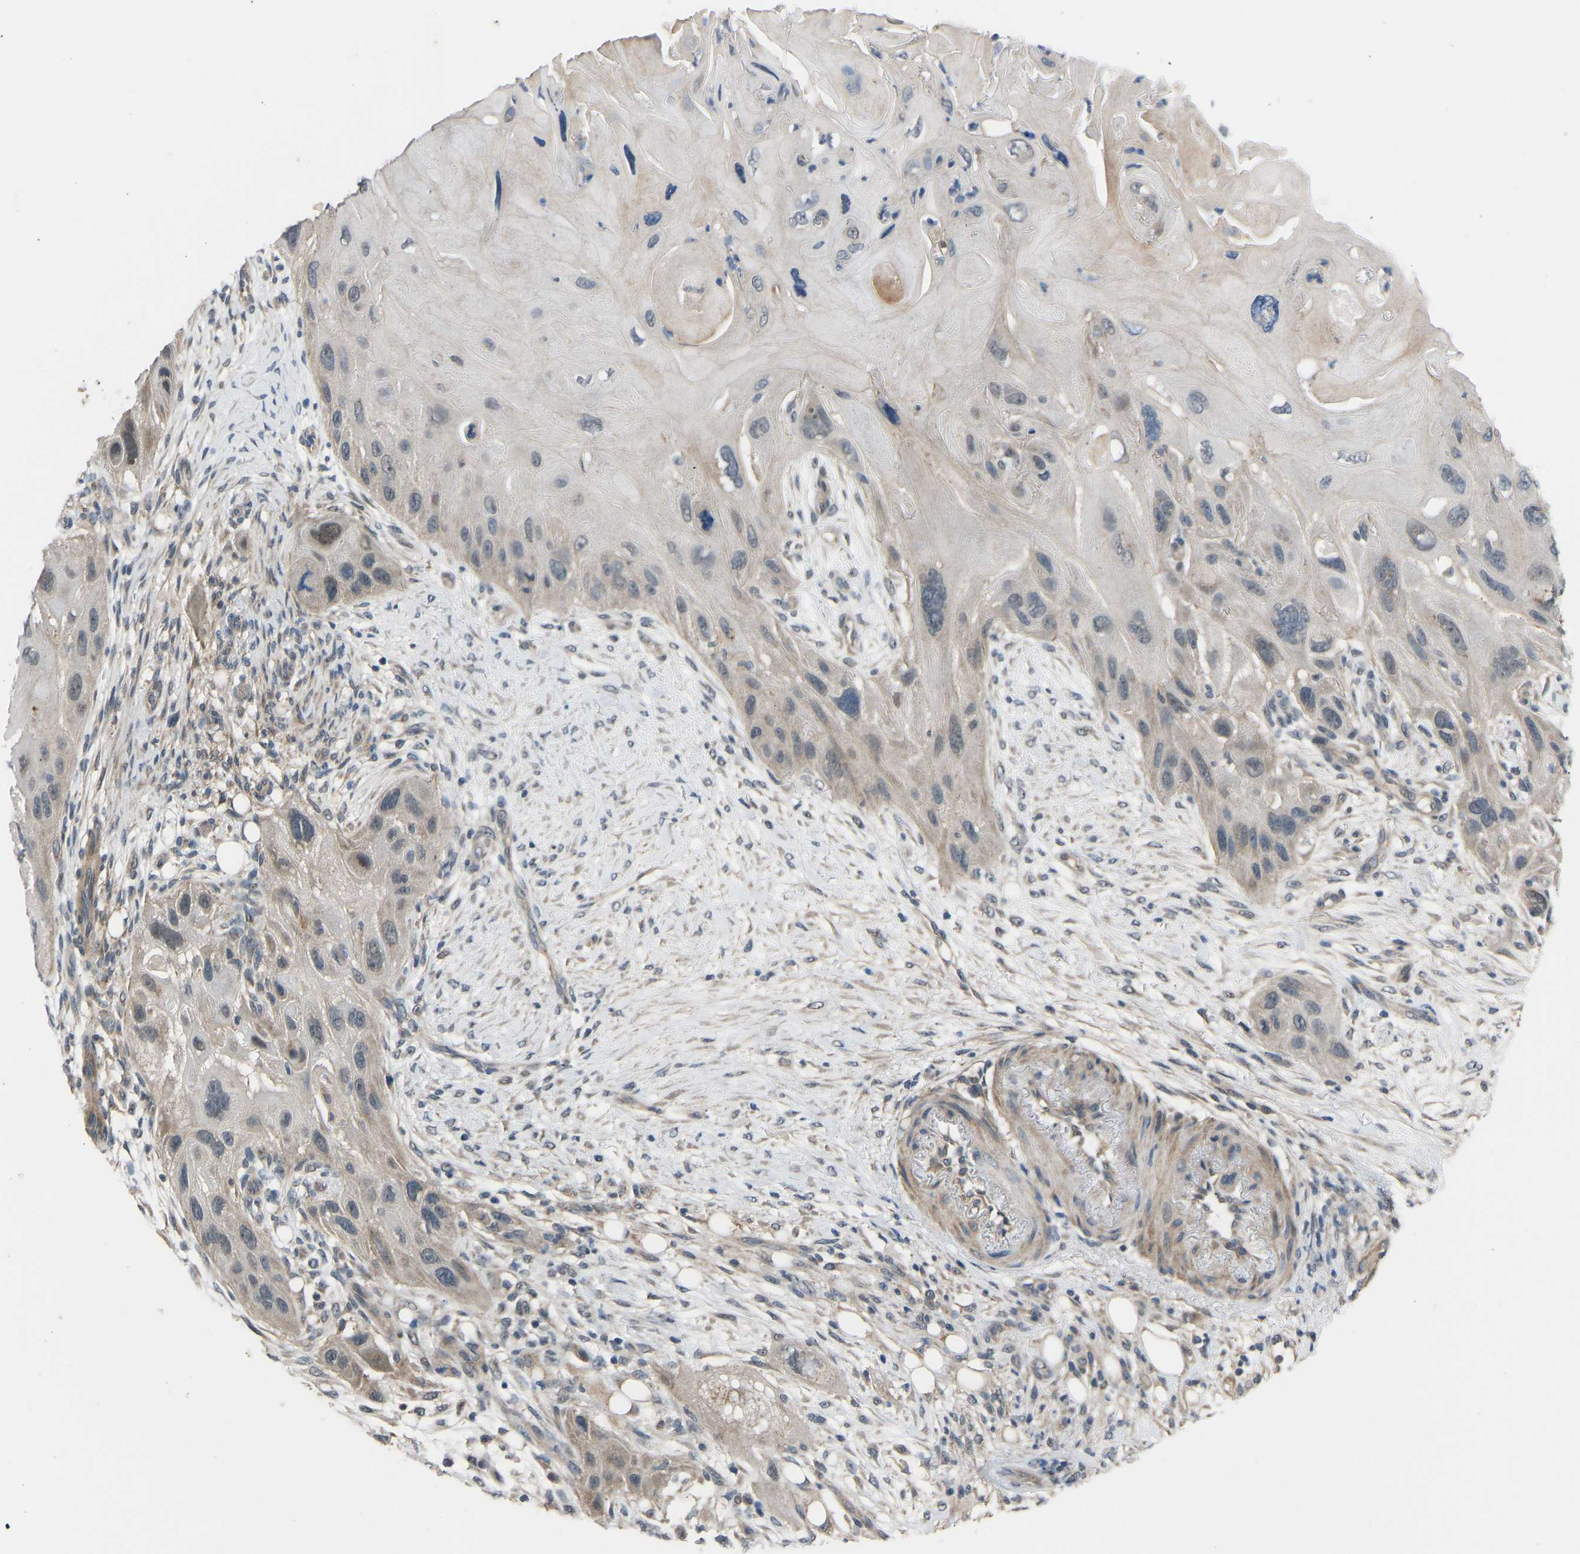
{"staining": {"intensity": "weak", "quantity": "<25%", "location": "nuclear"}, "tissue": "skin cancer", "cell_type": "Tumor cells", "image_type": "cancer", "snomed": [{"axis": "morphology", "description": "Squamous cell carcinoma, NOS"}, {"axis": "topography", "description": "Skin"}], "caption": "There is no significant staining in tumor cells of skin cancer (squamous cell carcinoma).", "gene": "CDK2AP1", "patient": {"sex": "female", "age": 77}}